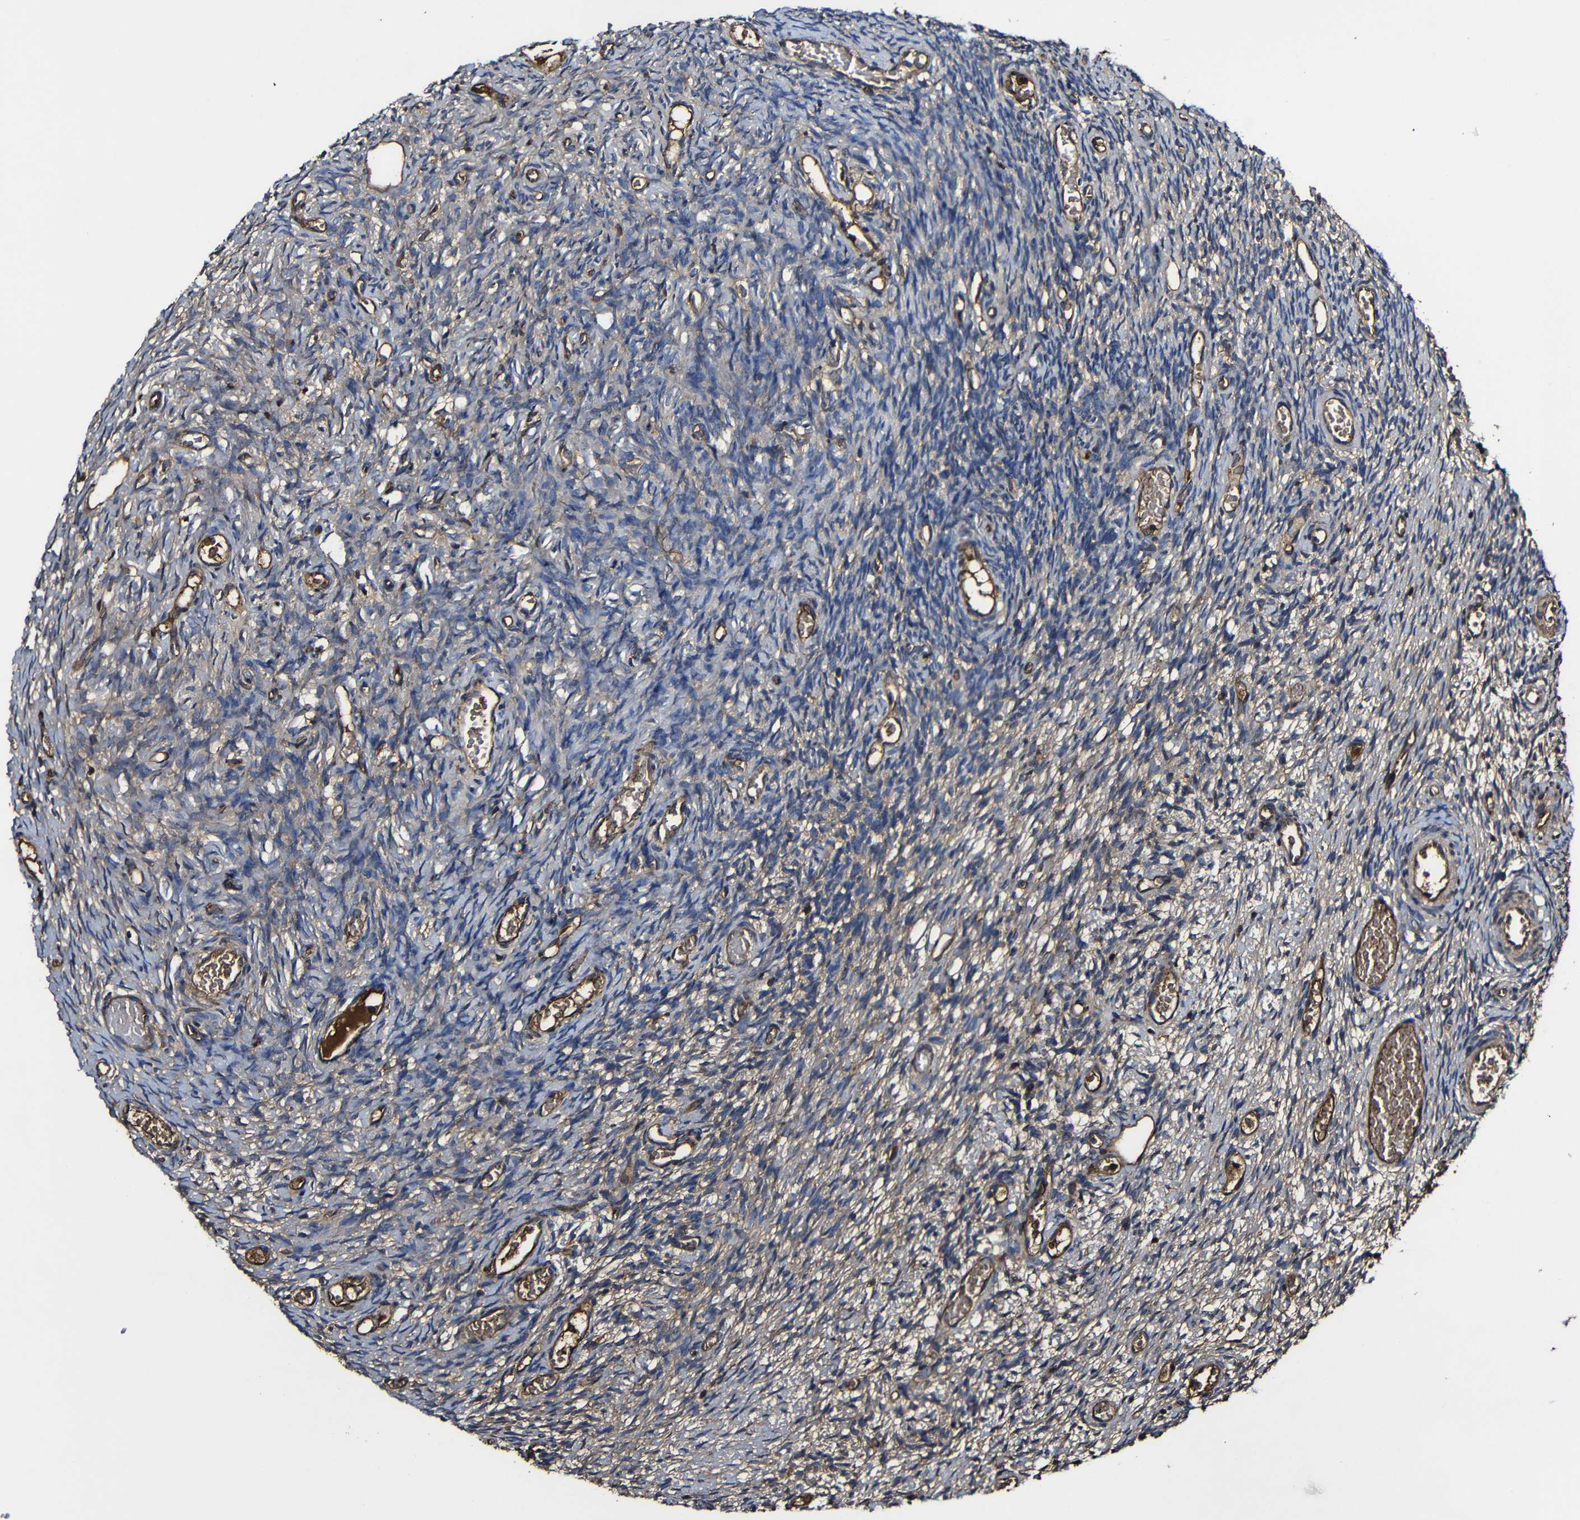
{"staining": {"intensity": "strong", "quantity": ">75%", "location": "cytoplasmic/membranous"}, "tissue": "ovary", "cell_type": "Follicle cells", "image_type": "normal", "snomed": [{"axis": "morphology", "description": "Normal tissue, NOS"}, {"axis": "topography", "description": "Ovary"}], "caption": "Approximately >75% of follicle cells in benign human ovary reveal strong cytoplasmic/membranous protein expression as visualized by brown immunohistochemical staining.", "gene": "MSN", "patient": {"sex": "female", "age": 35}}